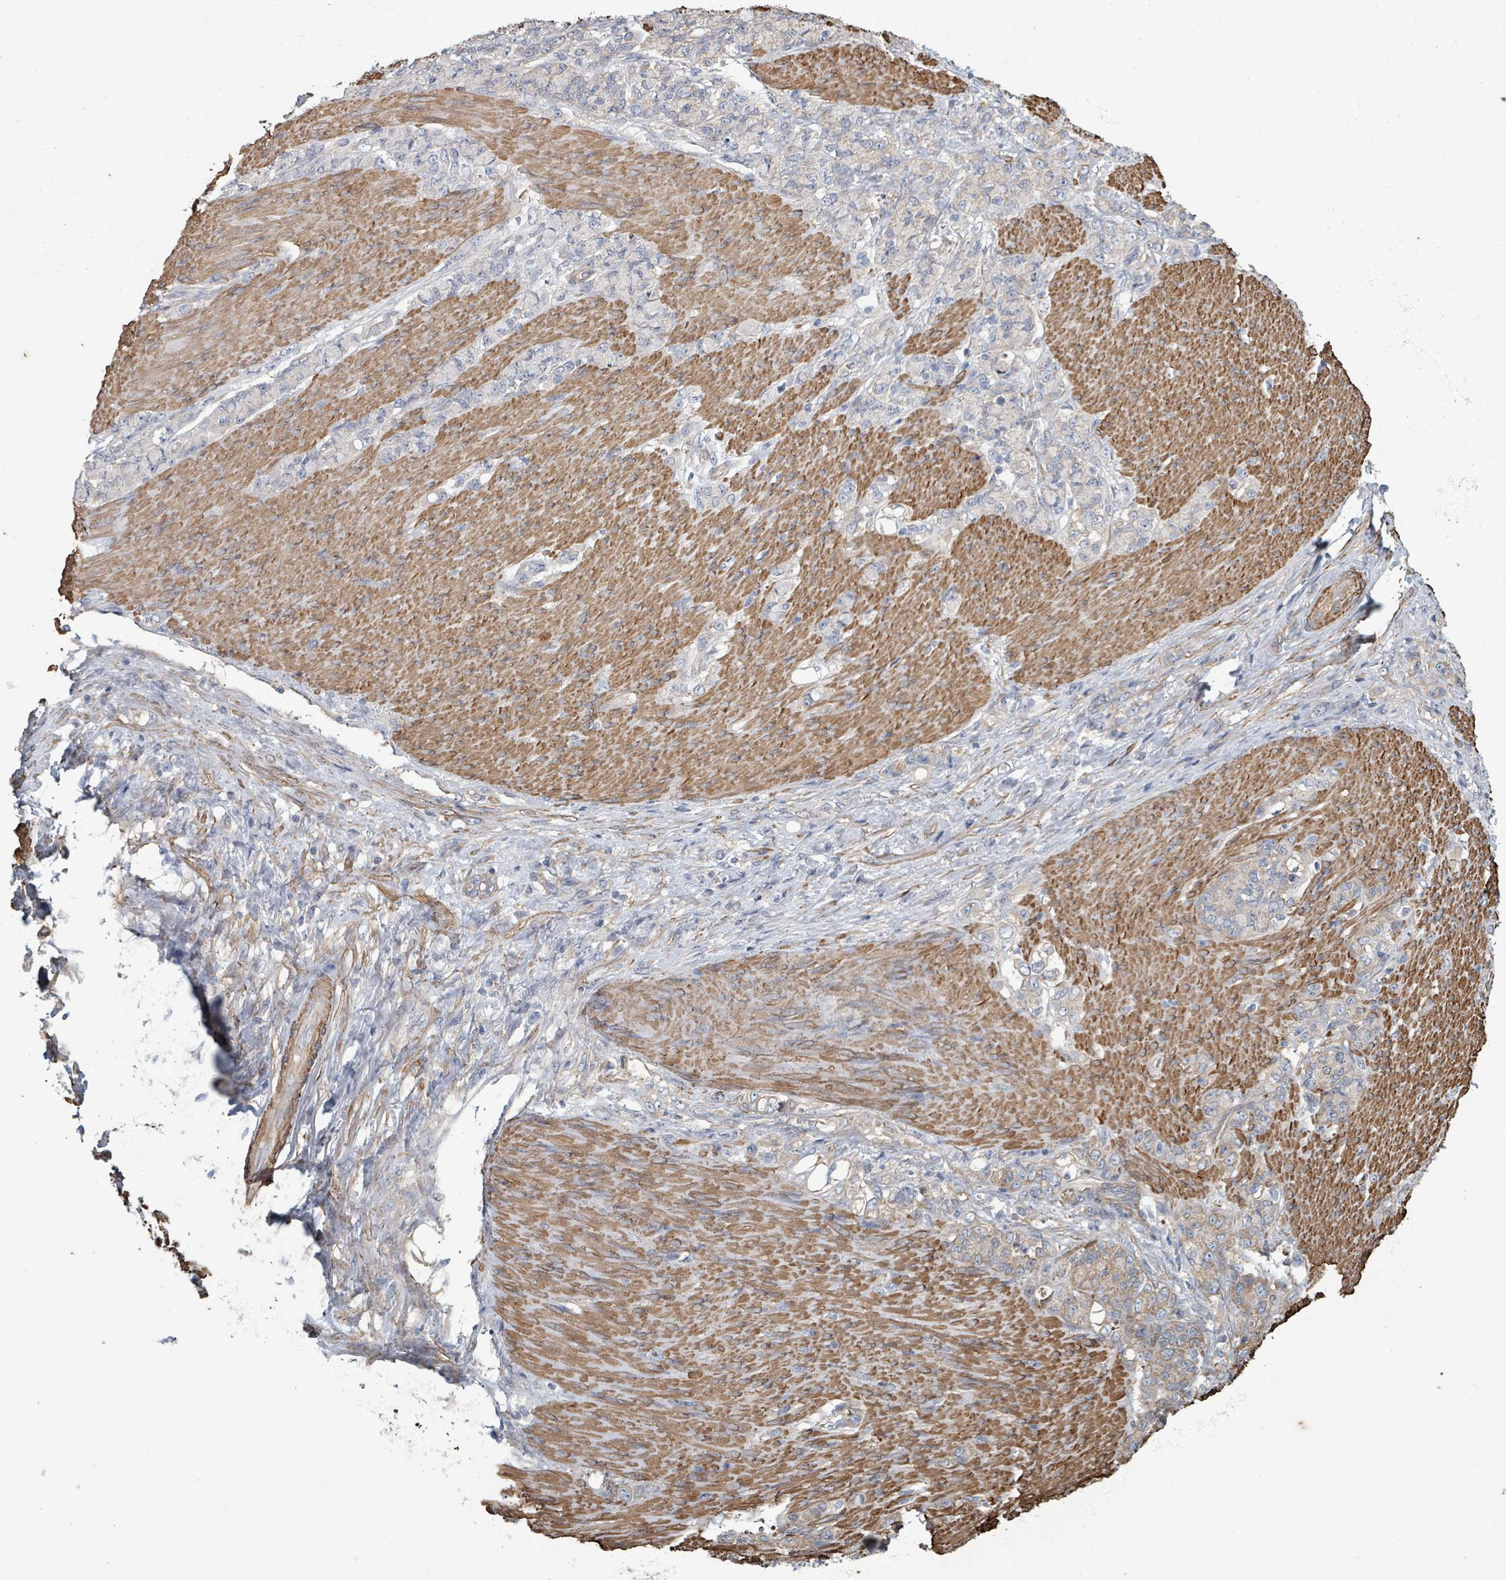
{"staining": {"intensity": "weak", "quantity": "<25%", "location": "cytoplasmic/membranous"}, "tissue": "stomach cancer", "cell_type": "Tumor cells", "image_type": "cancer", "snomed": [{"axis": "morphology", "description": "Normal tissue, NOS"}, {"axis": "morphology", "description": "Adenocarcinoma, NOS"}, {"axis": "topography", "description": "Stomach"}], "caption": "IHC photomicrograph of neoplastic tissue: stomach cancer (adenocarcinoma) stained with DAB reveals no significant protein staining in tumor cells.", "gene": "ADCK1", "patient": {"sex": "female", "age": 79}}